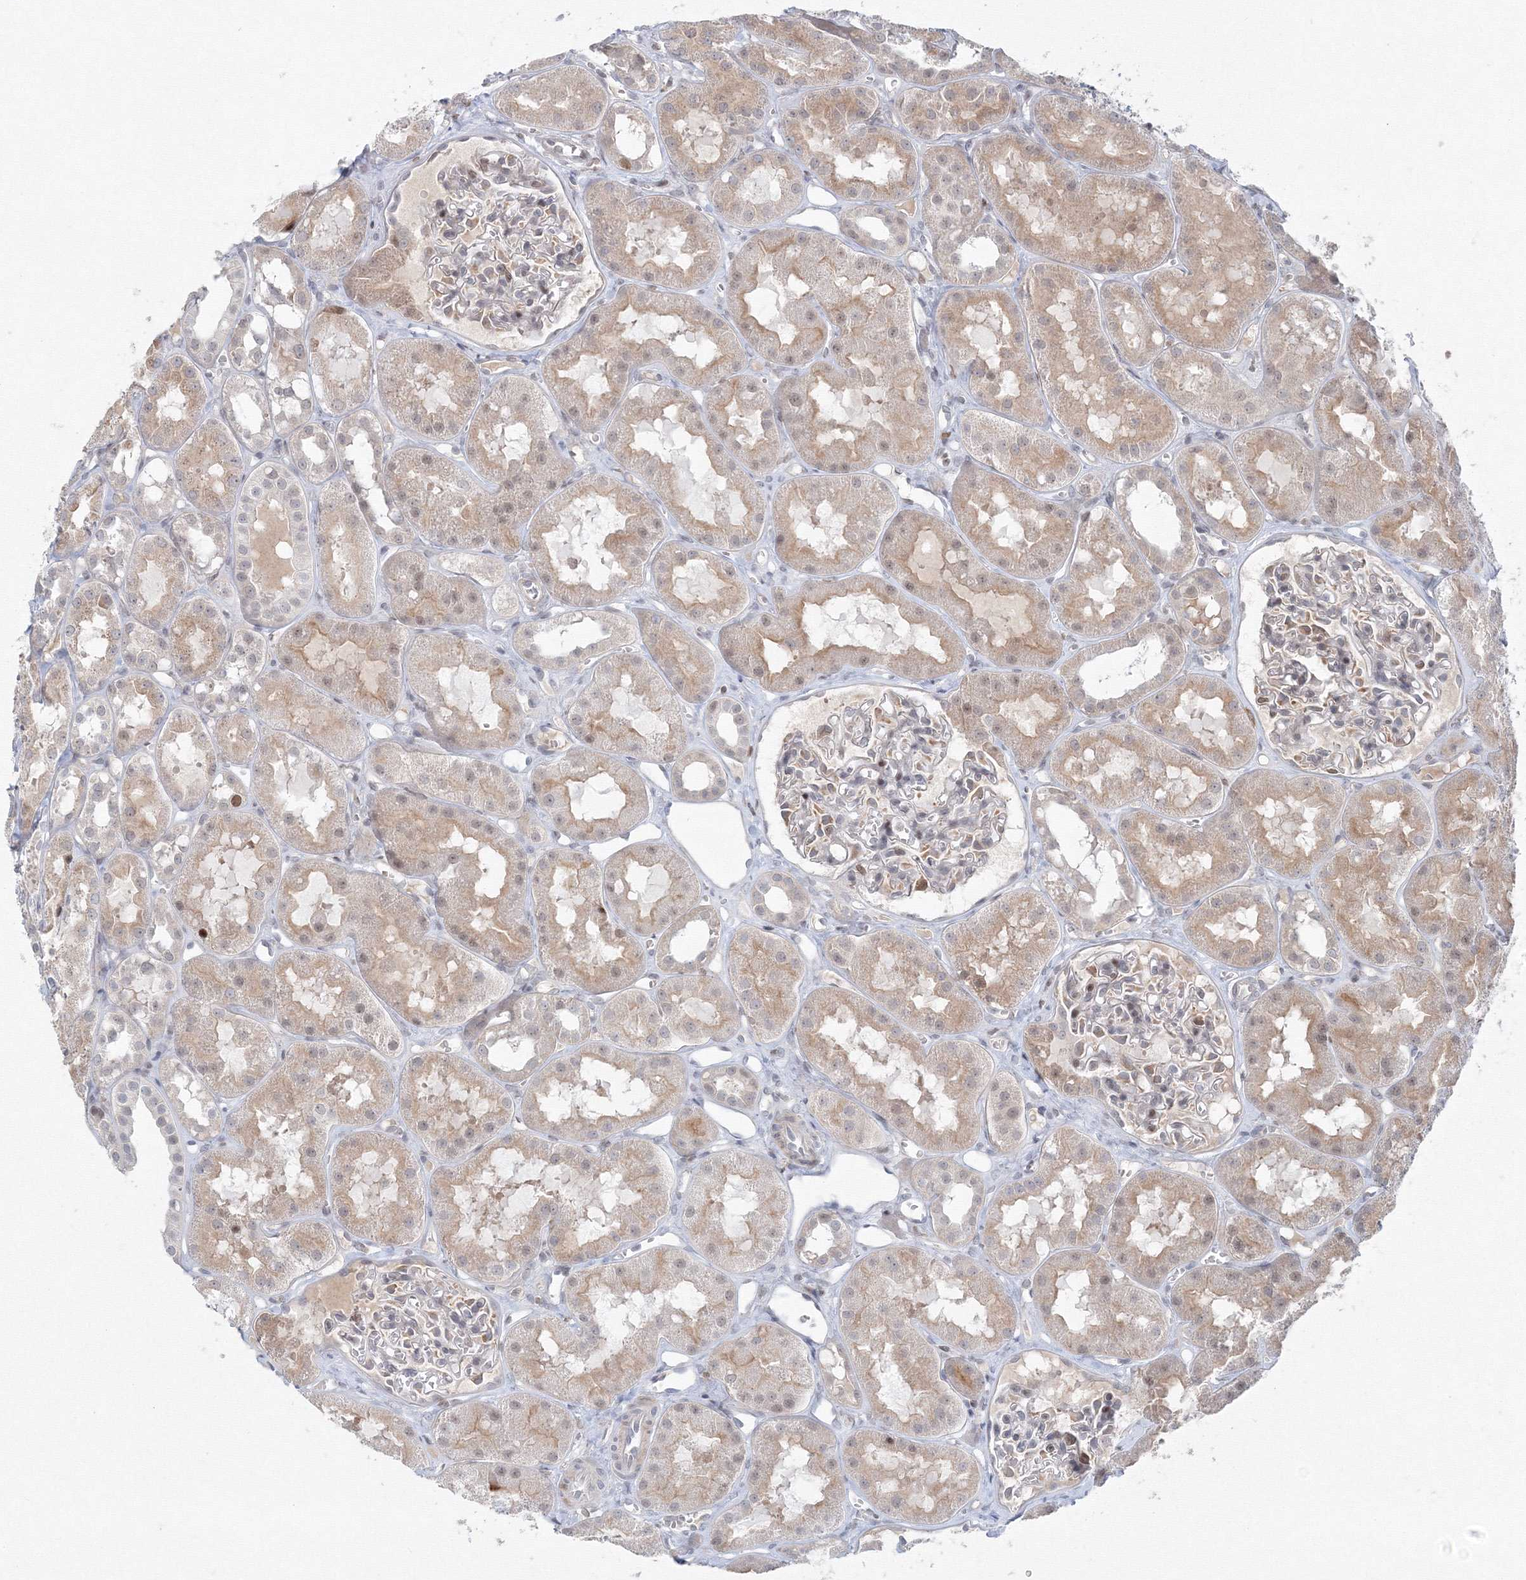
{"staining": {"intensity": "moderate", "quantity": "<25%", "location": "cytoplasmic/membranous,nuclear"}, "tissue": "kidney", "cell_type": "Cells in glomeruli", "image_type": "normal", "snomed": [{"axis": "morphology", "description": "Normal tissue, NOS"}, {"axis": "topography", "description": "Kidney"}], "caption": "The immunohistochemical stain highlights moderate cytoplasmic/membranous,nuclear positivity in cells in glomeruli of unremarkable kidney. (DAB (3,3'-diaminobenzidine) IHC, brown staining for protein, blue staining for nuclei).", "gene": "KIF4A", "patient": {"sex": "male", "age": 16}}